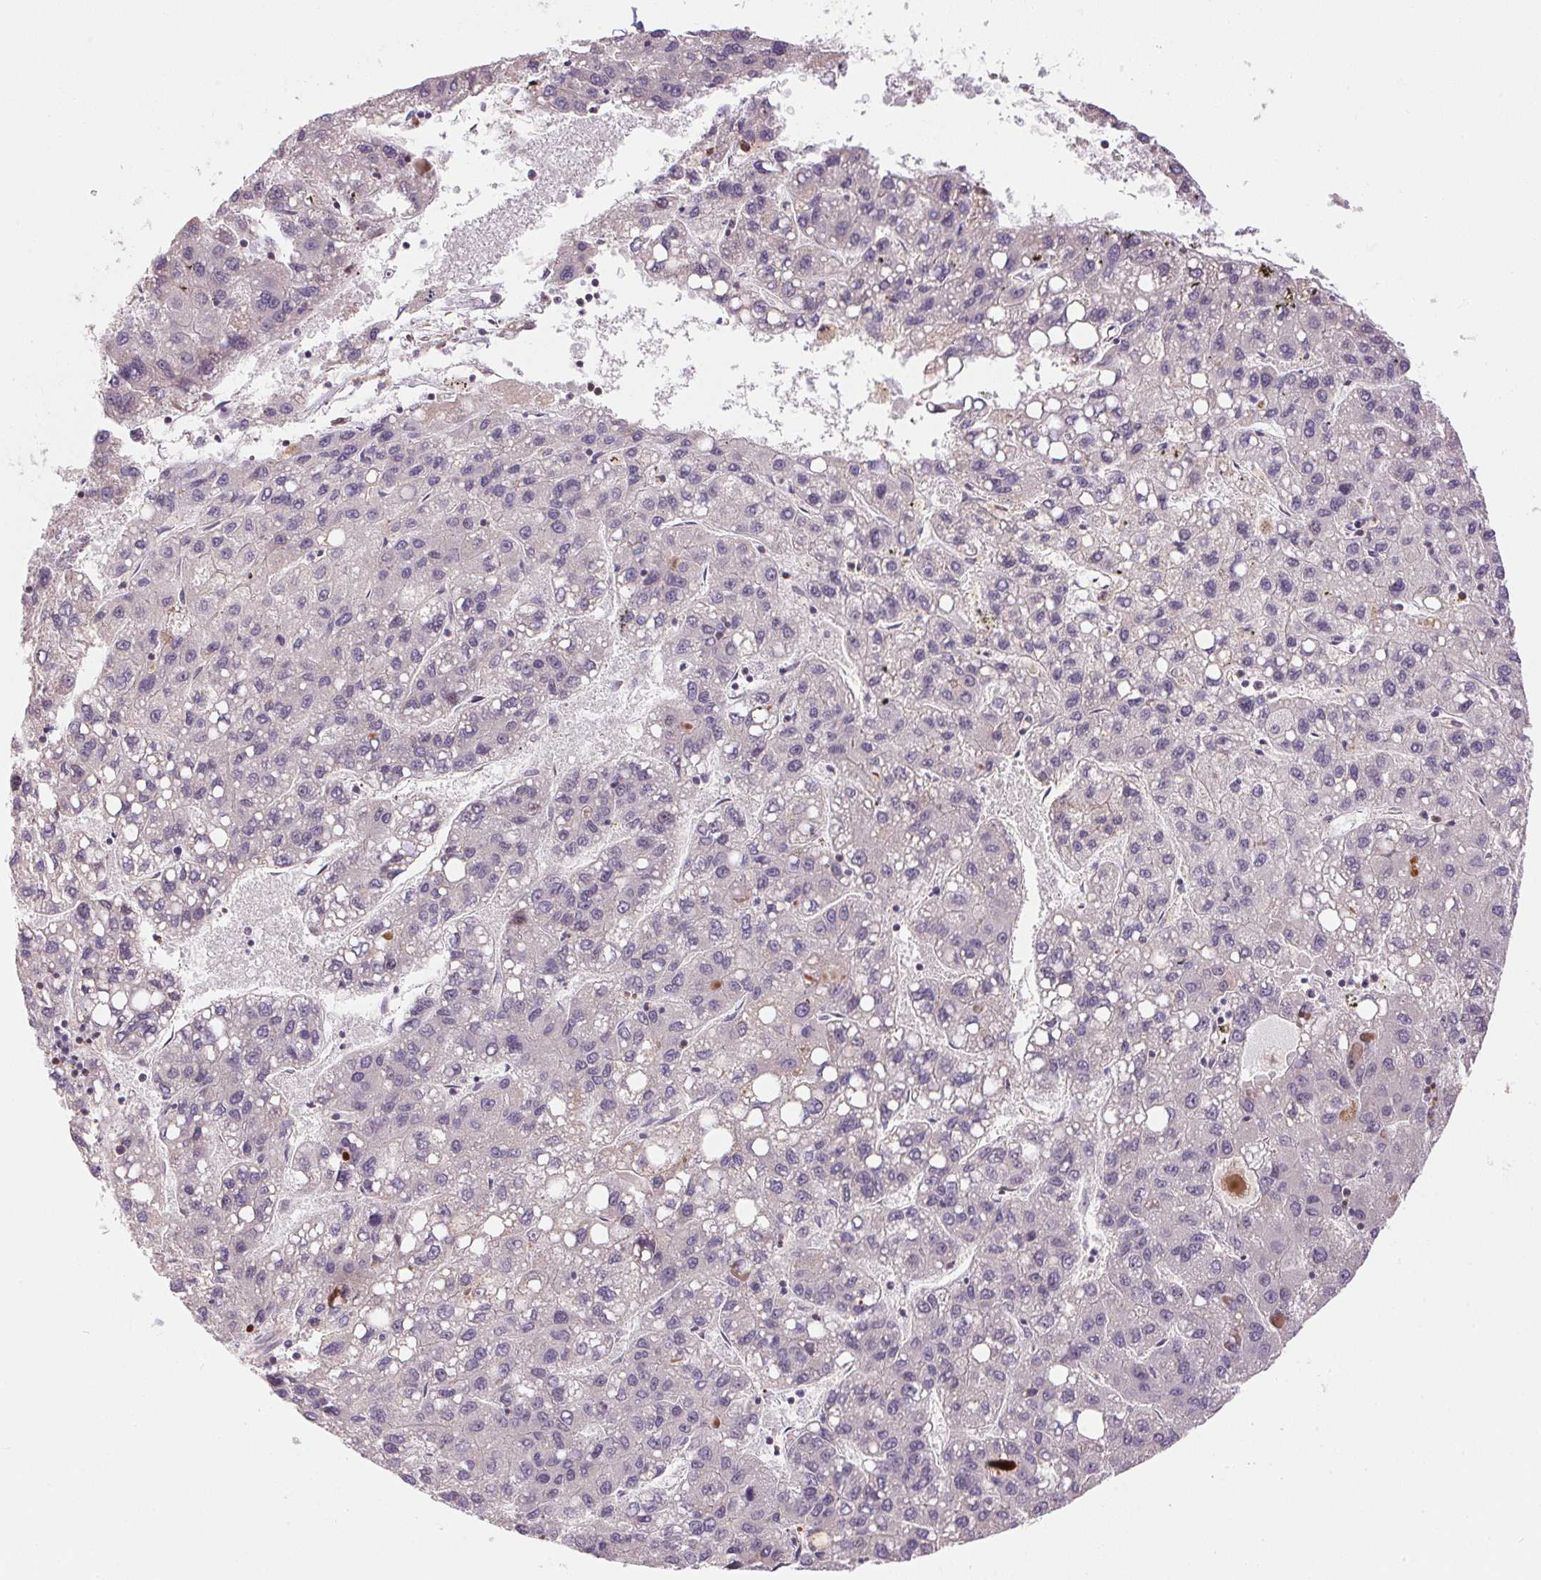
{"staining": {"intensity": "negative", "quantity": "none", "location": "none"}, "tissue": "liver cancer", "cell_type": "Tumor cells", "image_type": "cancer", "snomed": [{"axis": "morphology", "description": "Carcinoma, Hepatocellular, NOS"}, {"axis": "topography", "description": "Liver"}], "caption": "There is no significant positivity in tumor cells of hepatocellular carcinoma (liver).", "gene": "UNC13B", "patient": {"sex": "female", "age": 82}}